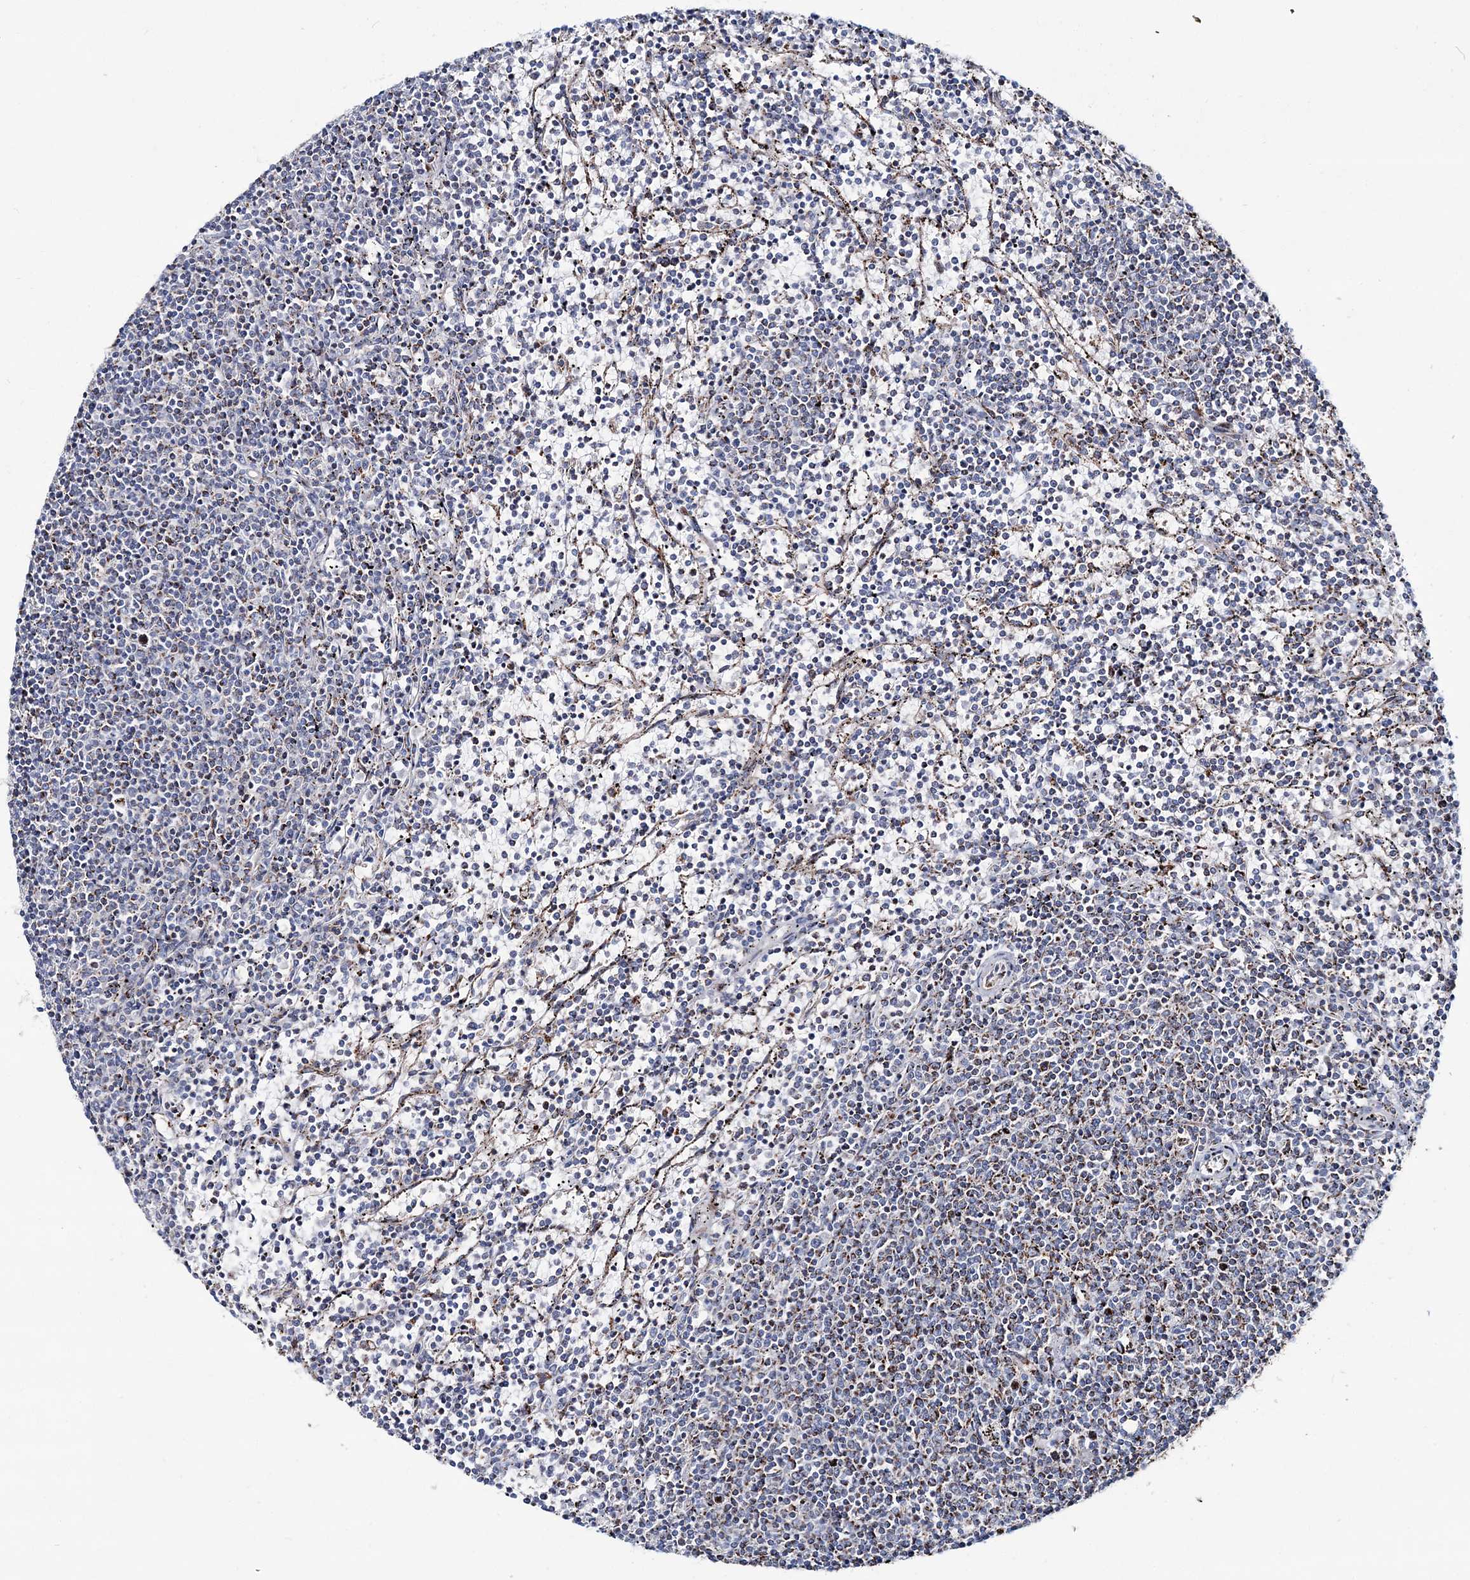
{"staining": {"intensity": "weak", "quantity": "25%-75%", "location": "cytoplasmic/membranous"}, "tissue": "lymphoma", "cell_type": "Tumor cells", "image_type": "cancer", "snomed": [{"axis": "morphology", "description": "Malignant lymphoma, non-Hodgkin's type, Low grade"}, {"axis": "topography", "description": "Spleen"}], "caption": "A brown stain shows weak cytoplasmic/membranous expression of a protein in low-grade malignant lymphoma, non-Hodgkin's type tumor cells.", "gene": "ARHGAP6", "patient": {"sex": "female", "age": 50}}